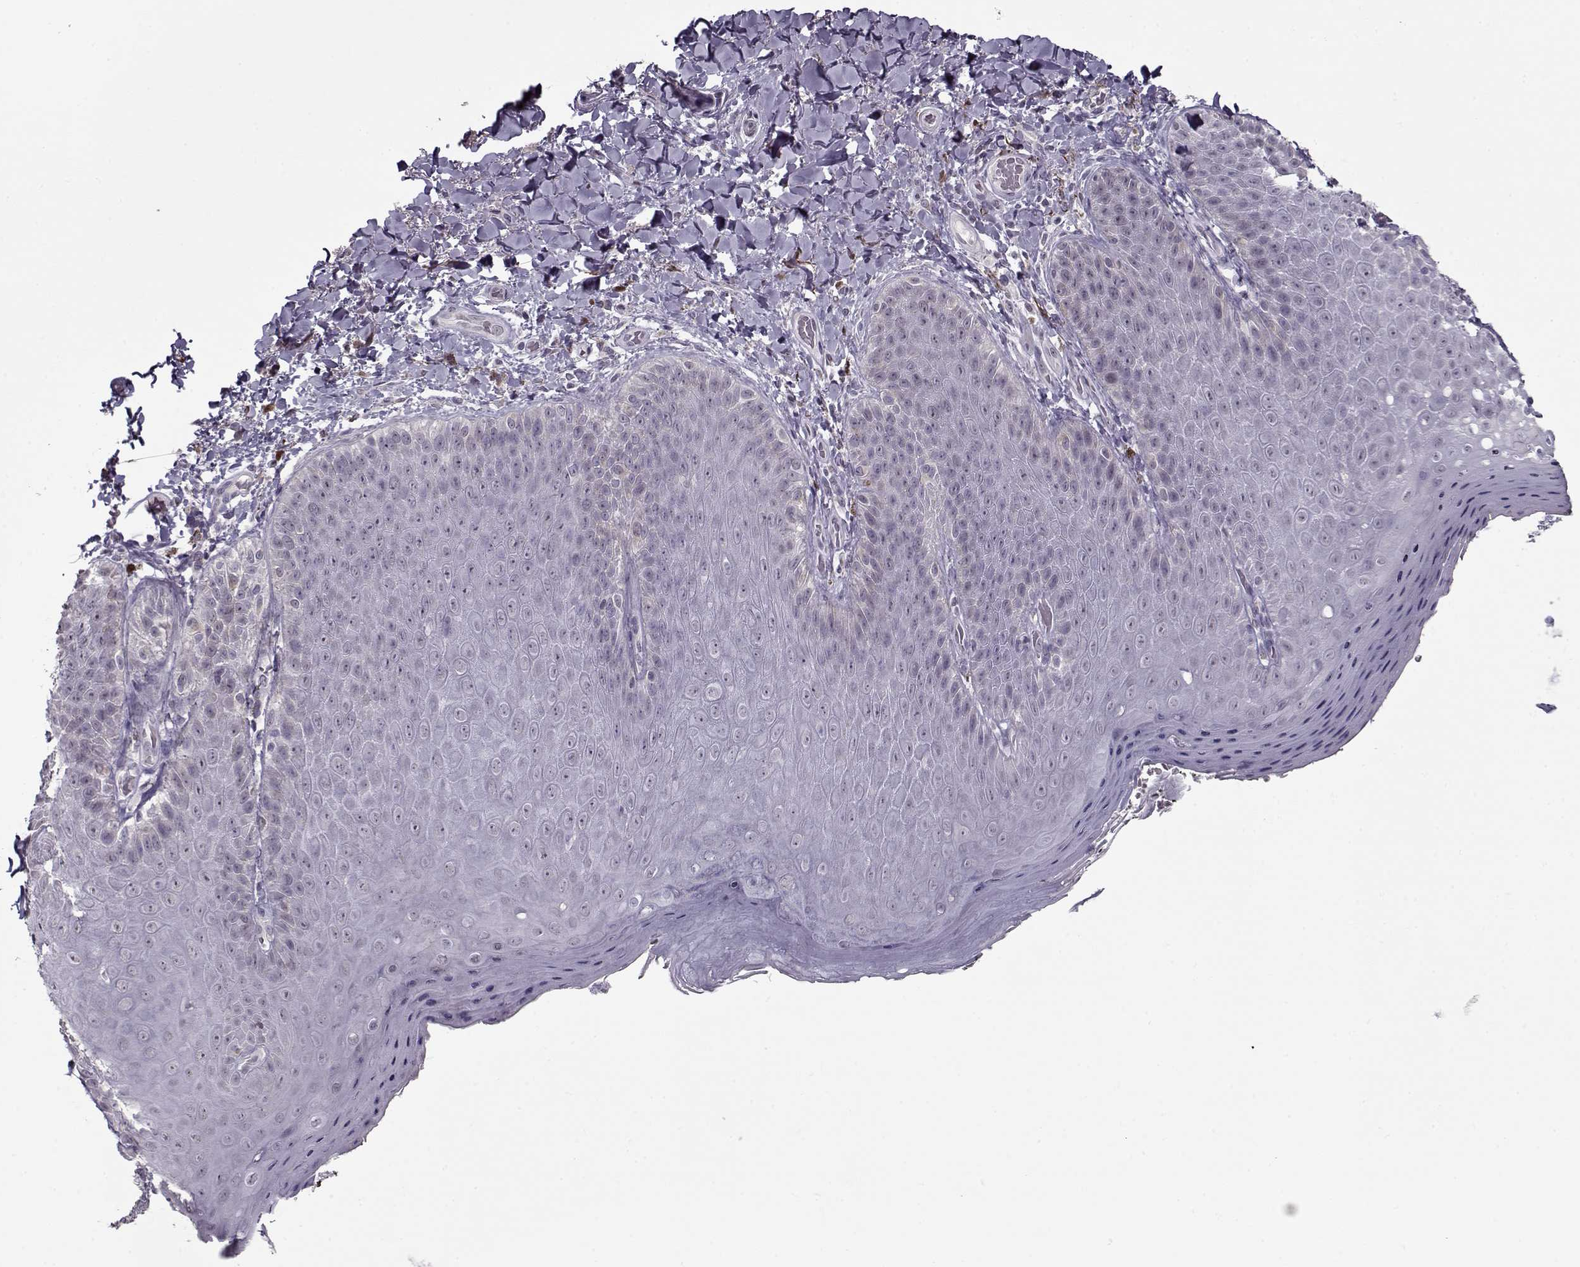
{"staining": {"intensity": "weak", "quantity": "<25%", "location": "cytoplasmic/membranous"}, "tissue": "skin", "cell_type": "Epidermal cells", "image_type": "normal", "snomed": [{"axis": "morphology", "description": "Normal tissue, NOS"}, {"axis": "topography", "description": "Anal"}], "caption": "Immunohistochemical staining of unremarkable human skin exhibits no significant expression in epidermal cells. (DAB IHC with hematoxylin counter stain).", "gene": "SEC16B", "patient": {"sex": "male", "age": 53}}